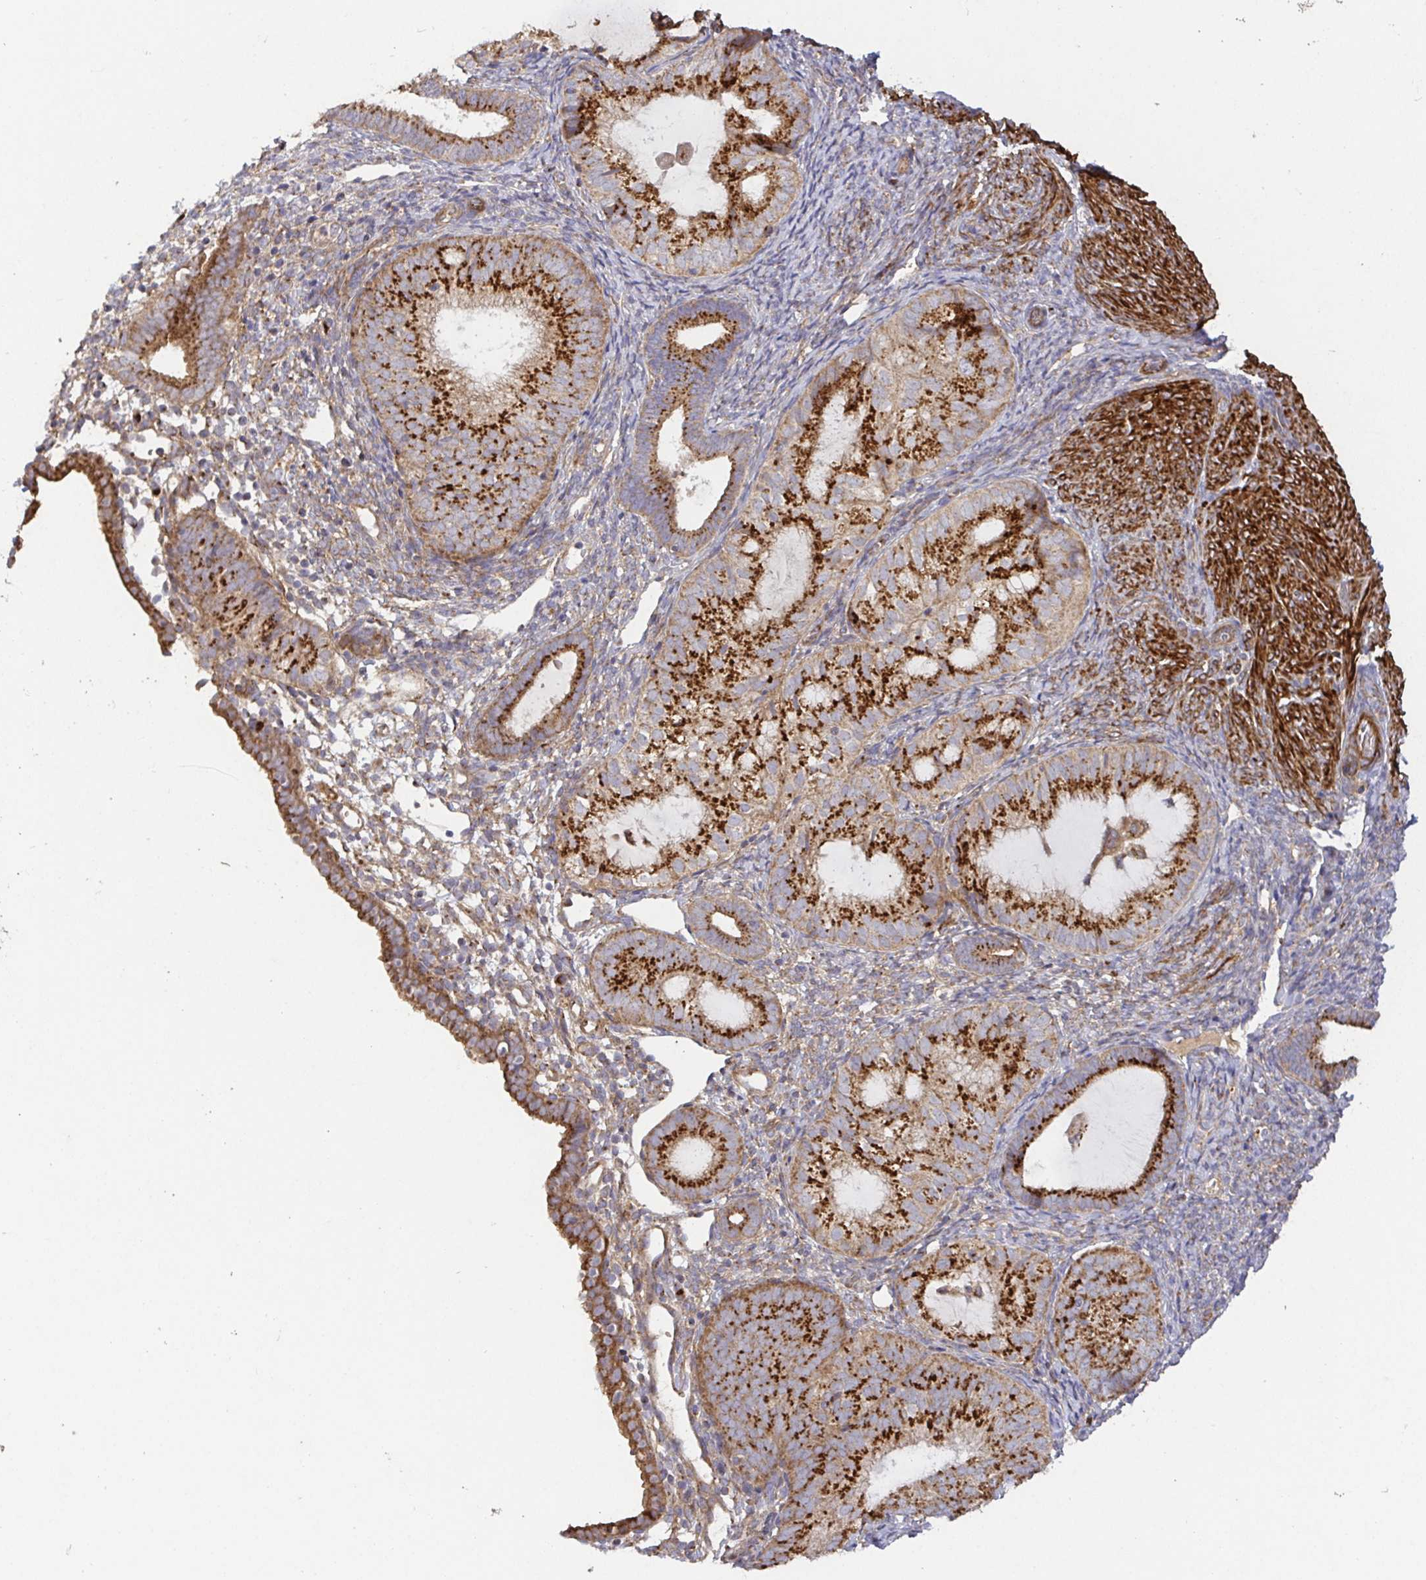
{"staining": {"intensity": "strong", "quantity": ">75%", "location": "cytoplasmic/membranous"}, "tissue": "endometrial cancer", "cell_type": "Tumor cells", "image_type": "cancer", "snomed": [{"axis": "morphology", "description": "Normal tissue, NOS"}, {"axis": "morphology", "description": "Adenocarcinoma, NOS"}, {"axis": "topography", "description": "Smooth muscle"}, {"axis": "topography", "description": "Endometrium"}, {"axis": "topography", "description": "Myometrium, NOS"}], "caption": "Immunohistochemistry (DAB) staining of endometrial adenocarcinoma reveals strong cytoplasmic/membranous protein staining in approximately >75% of tumor cells.", "gene": "TM9SF4", "patient": {"sex": "female", "age": 81}}